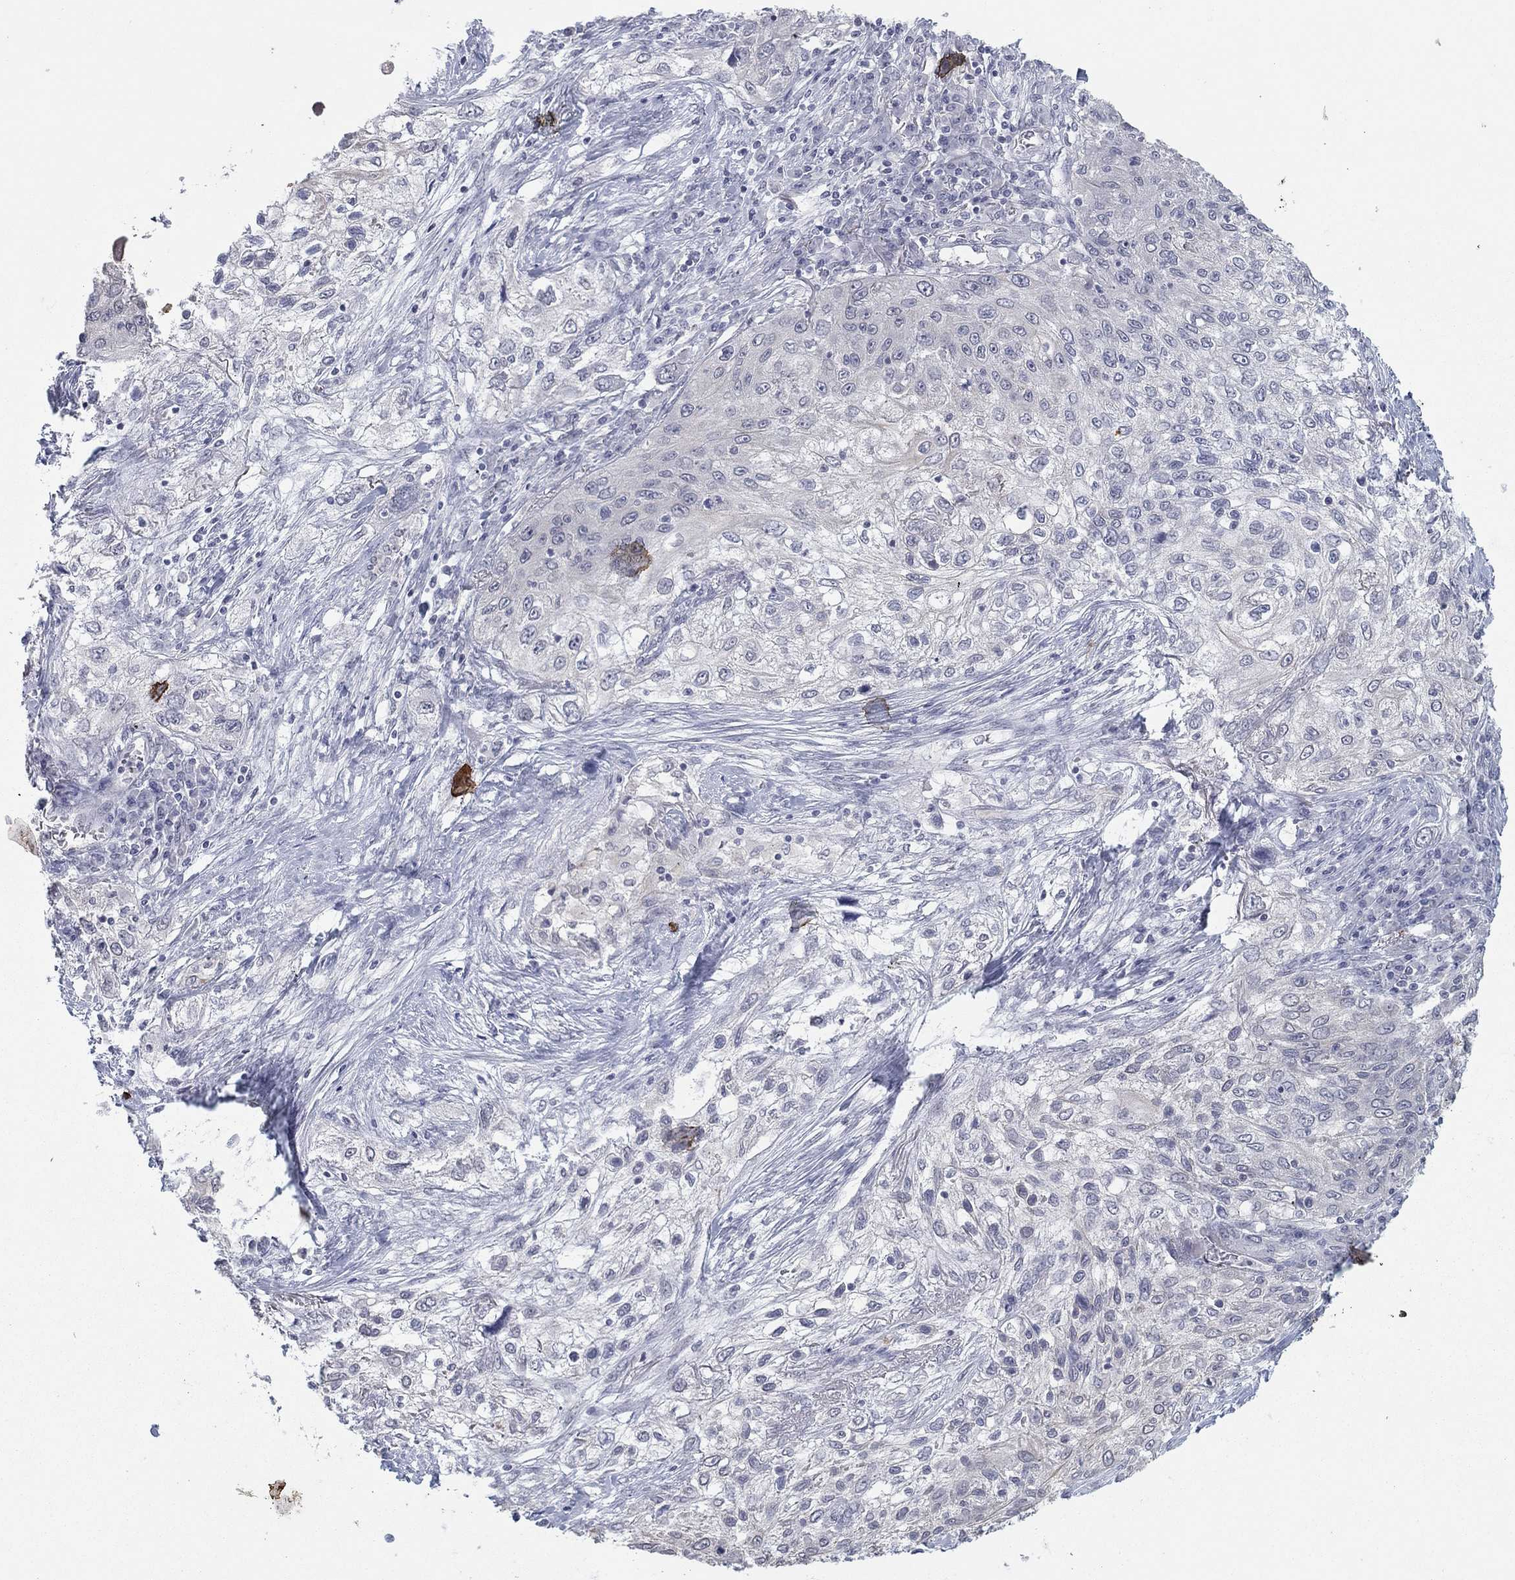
{"staining": {"intensity": "strong", "quantity": "<25%", "location": "cytoplasmic/membranous"}, "tissue": "lung cancer", "cell_type": "Tumor cells", "image_type": "cancer", "snomed": [{"axis": "morphology", "description": "Squamous cell carcinoma, NOS"}, {"axis": "topography", "description": "Lung"}], "caption": "Lung squamous cell carcinoma stained for a protein (brown) demonstrates strong cytoplasmic/membranous positive positivity in approximately <25% of tumor cells.", "gene": "SLC22A2", "patient": {"sex": "female", "age": 69}}